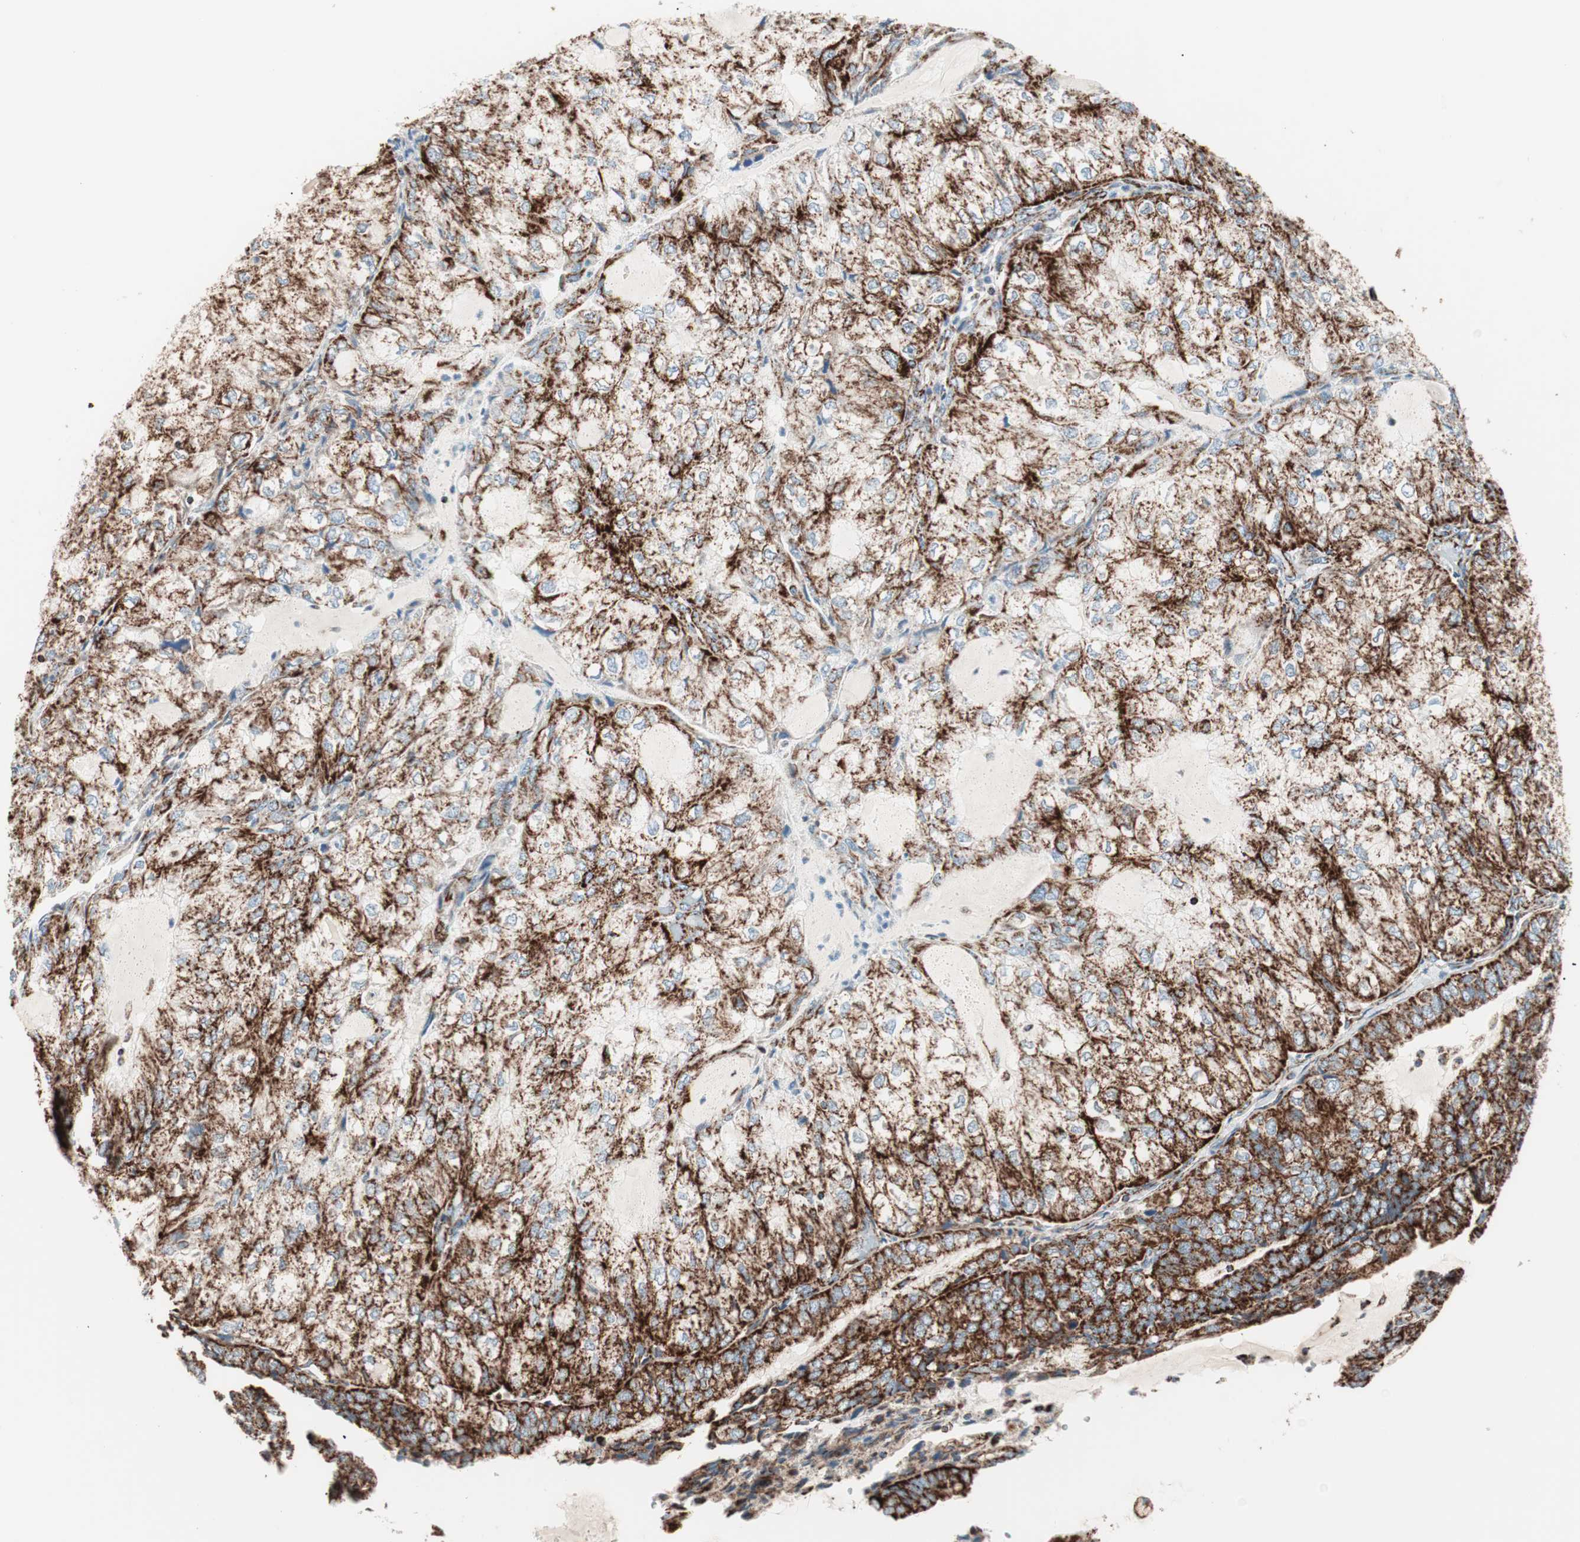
{"staining": {"intensity": "strong", "quantity": ">75%", "location": "cytoplasmic/membranous"}, "tissue": "endometrial cancer", "cell_type": "Tumor cells", "image_type": "cancer", "snomed": [{"axis": "morphology", "description": "Adenocarcinoma, NOS"}, {"axis": "topography", "description": "Endometrium"}], "caption": "Strong cytoplasmic/membranous protein expression is present in approximately >75% of tumor cells in endometrial adenocarcinoma.", "gene": "TOMM20", "patient": {"sex": "female", "age": 81}}